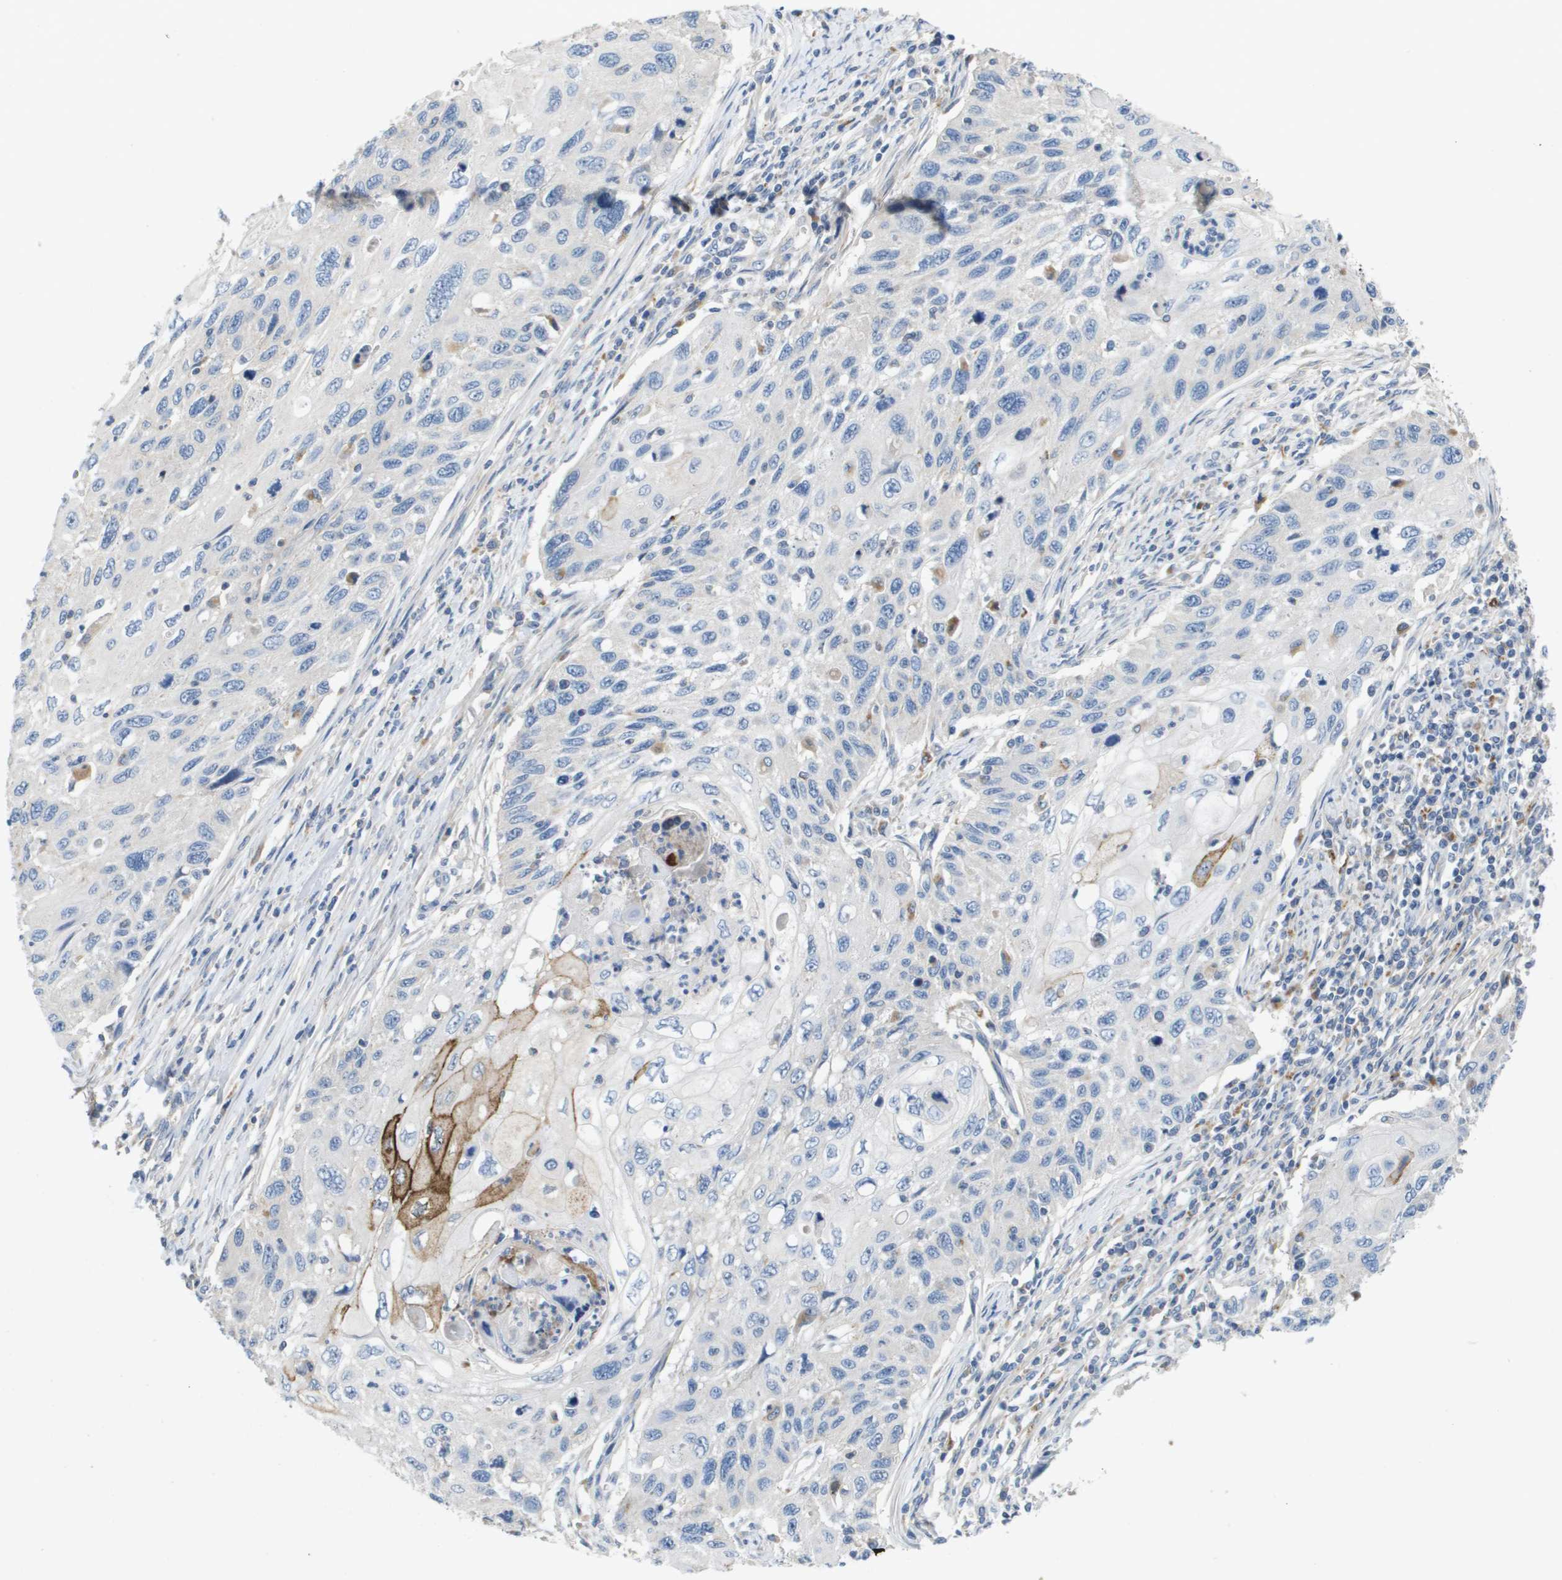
{"staining": {"intensity": "moderate", "quantity": "<25%", "location": "cytoplasmic/membranous"}, "tissue": "cervical cancer", "cell_type": "Tumor cells", "image_type": "cancer", "snomed": [{"axis": "morphology", "description": "Squamous cell carcinoma, NOS"}, {"axis": "topography", "description": "Cervix"}], "caption": "Human cervical squamous cell carcinoma stained with a brown dye shows moderate cytoplasmic/membranous positive staining in approximately <25% of tumor cells.", "gene": "B3GNT5", "patient": {"sex": "female", "age": 70}}